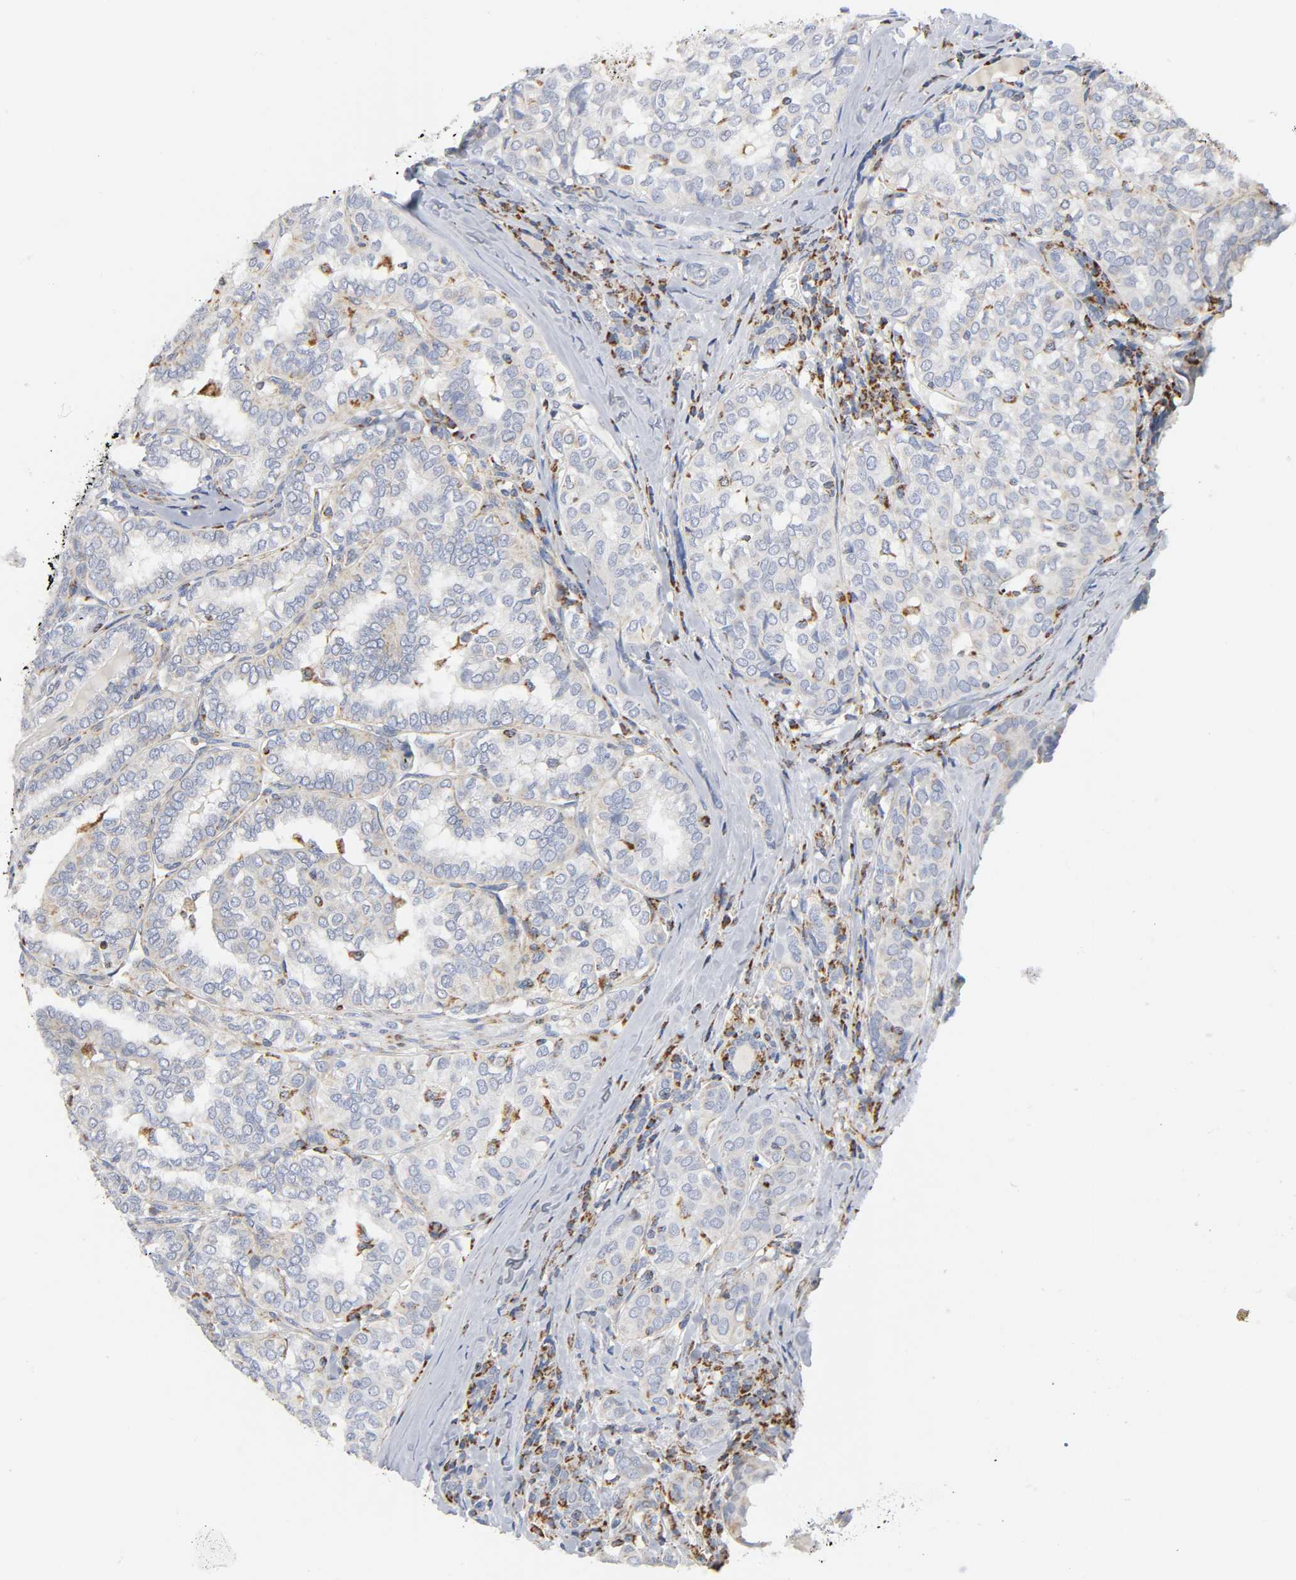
{"staining": {"intensity": "weak", "quantity": "<25%", "location": "cytoplasmic/membranous"}, "tissue": "thyroid cancer", "cell_type": "Tumor cells", "image_type": "cancer", "snomed": [{"axis": "morphology", "description": "Papillary adenocarcinoma, NOS"}, {"axis": "topography", "description": "Thyroid gland"}], "caption": "Micrograph shows no protein positivity in tumor cells of thyroid cancer tissue.", "gene": "BAK1", "patient": {"sex": "female", "age": 30}}